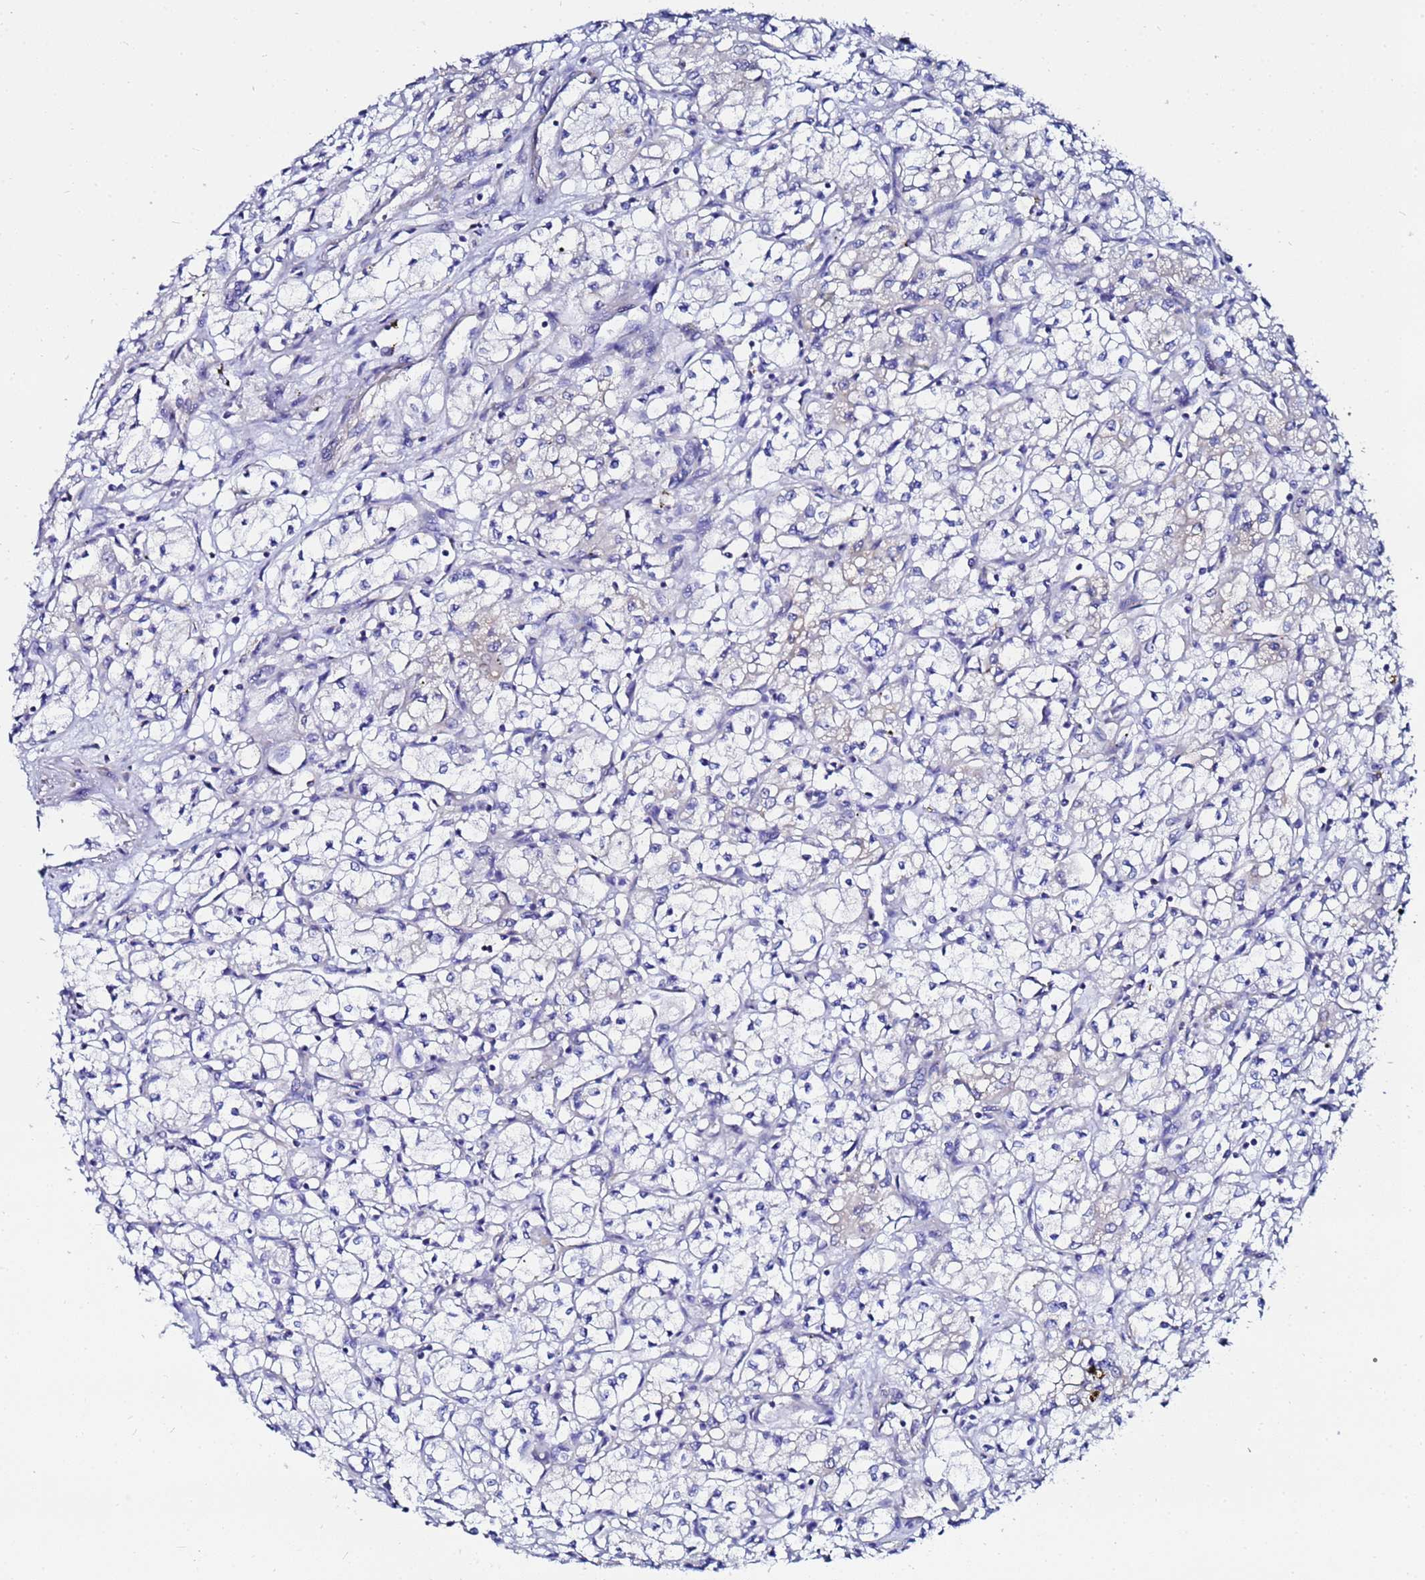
{"staining": {"intensity": "negative", "quantity": "none", "location": "none"}, "tissue": "renal cancer", "cell_type": "Tumor cells", "image_type": "cancer", "snomed": [{"axis": "morphology", "description": "Adenocarcinoma, NOS"}, {"axis": "topography", "description": "Kidney"}], "caption": "Micrograph shows no significant protein expression in tumor cells of adenocarcinoma (renal).", "gene": "FAHD2A", "patient": {"sex": "male", "age": 59}}